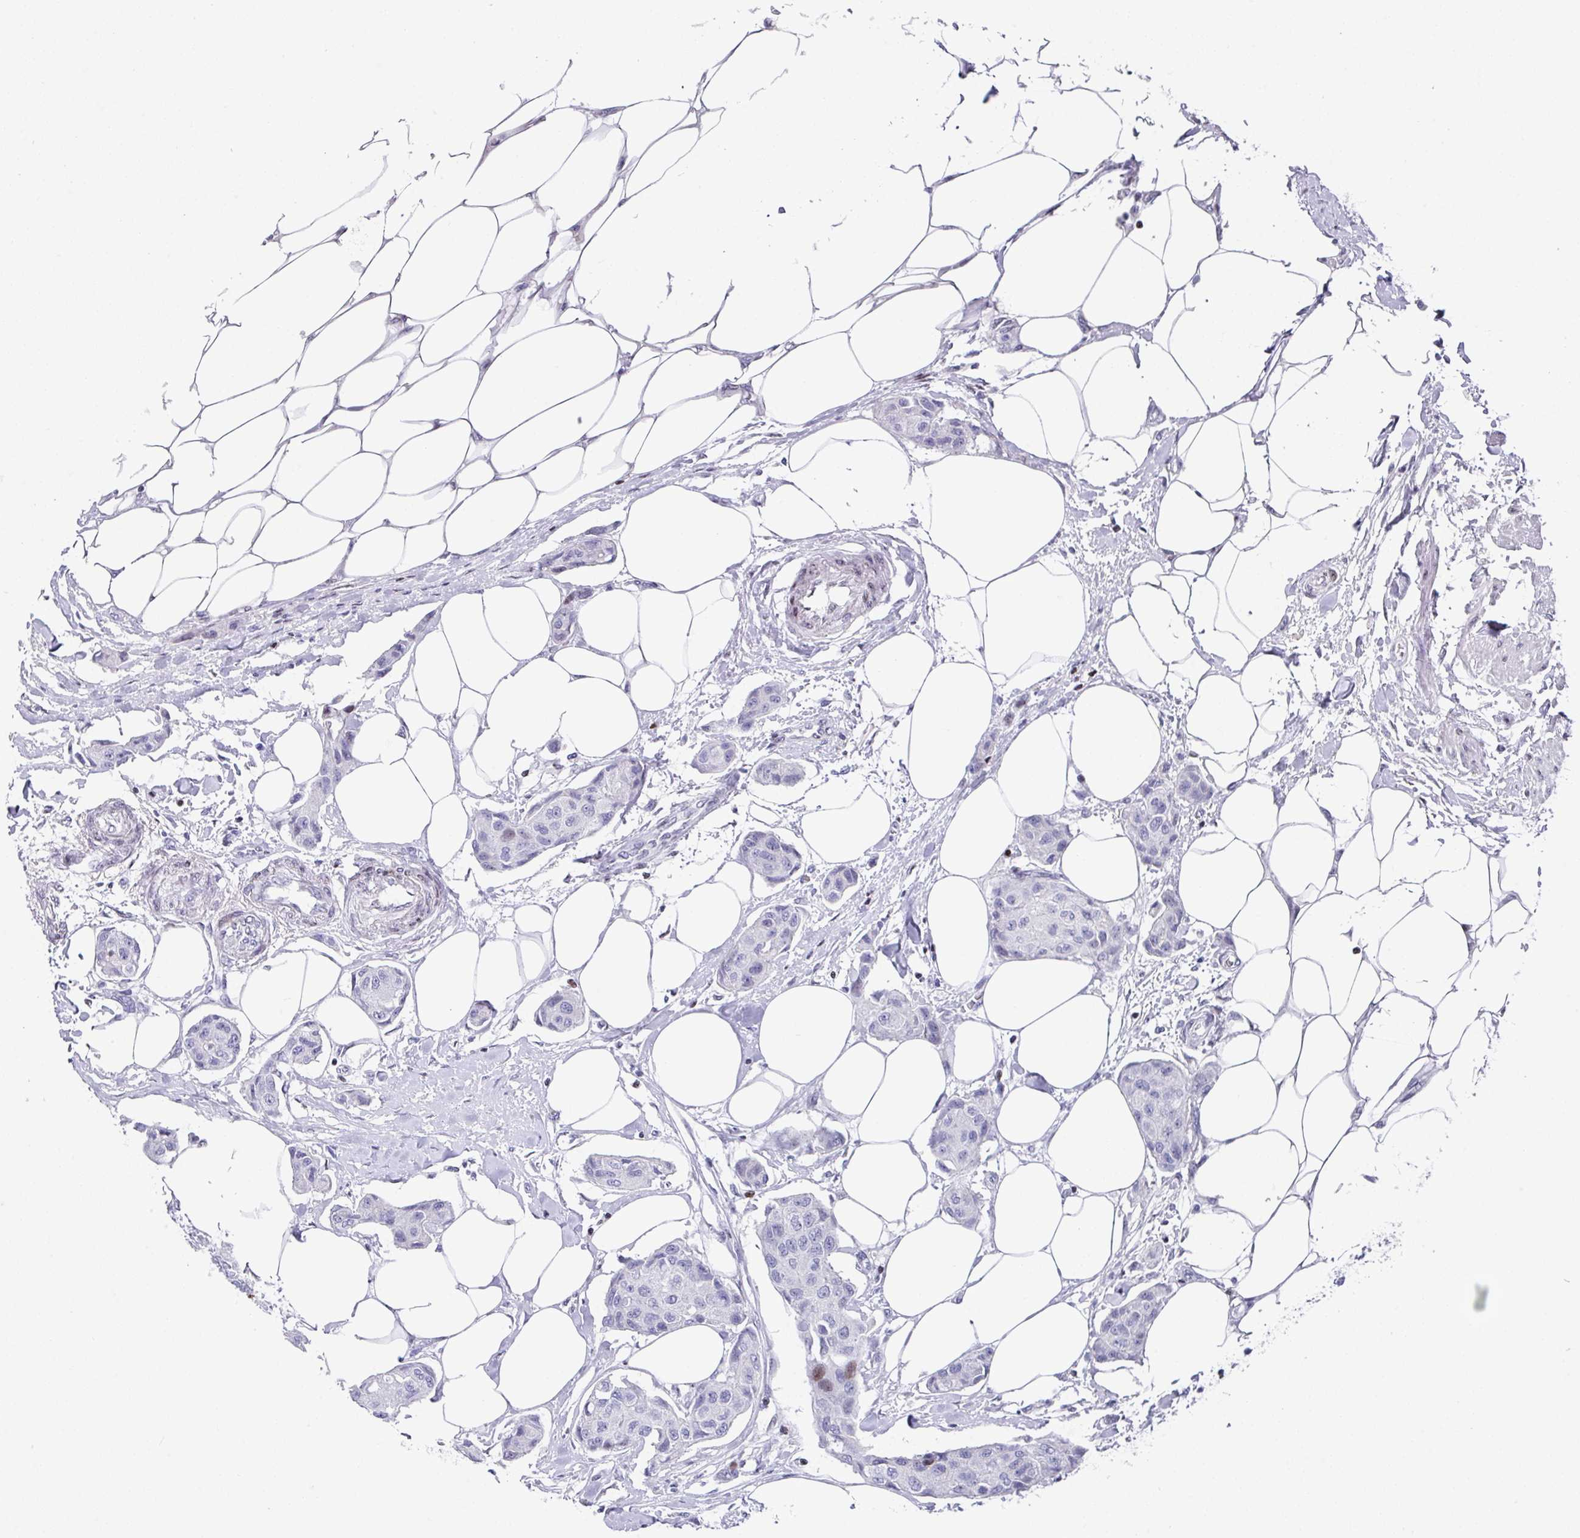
{"staining": {"intensity": "negative", "quantity": "none", "location": "none"}, "tissue": "breast cancer", "cell_type": "Tumor cells", "image_type": "cancer", "snomed": [{"axis": "morphology", "description": "Duct carcinoma"}, {"axis": "topography", "description": "Breast"}, {"axis": "topography", "description": "Lymph node"}], "caption": "The image displays no staining of tumor cells in breast intraductal carcinoma.", "gene": "TCF3", "patient": {"sex": "female", "age": 80}}